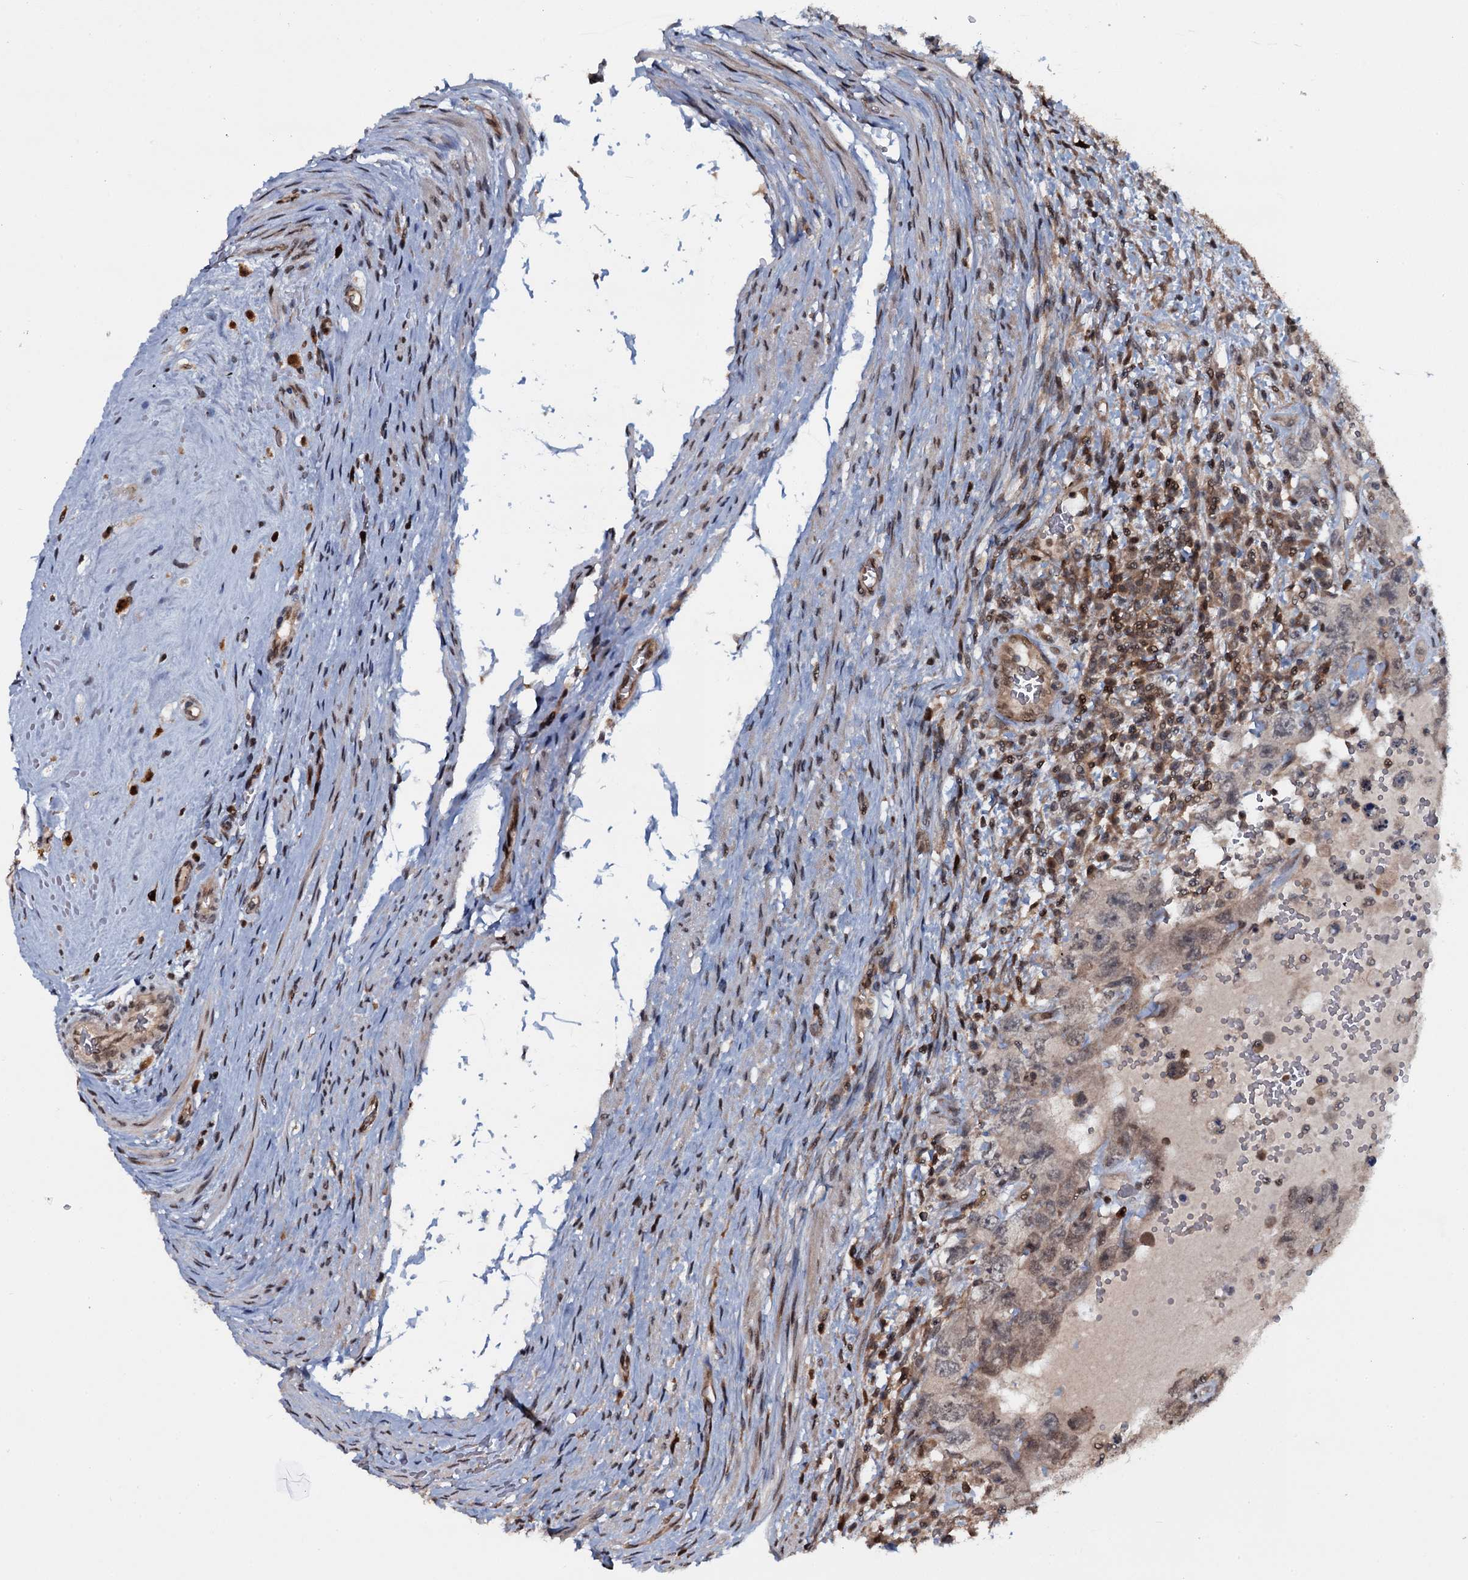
{"staining": {"intensity": "weak", "quantity": "25%-75%", "location": "nuclear"}, "tissue": "testis cancer", "cell_type": "Tumor cells", "image_type": "cancer", "snomed": [{"axis": "morphology", "description": "Carcinoma, Embryonal, NOS"}, {"axis": "topography", "description": "Testis"}], "caption": "Human embryonal carcinoma (testis) stained for a protein (brown) reveals weak nuclear positive positivity in approximately 25%-75% of tumor cells.", "gene": "HDDC3", "patient": {"sex": "male", "age": 26}}